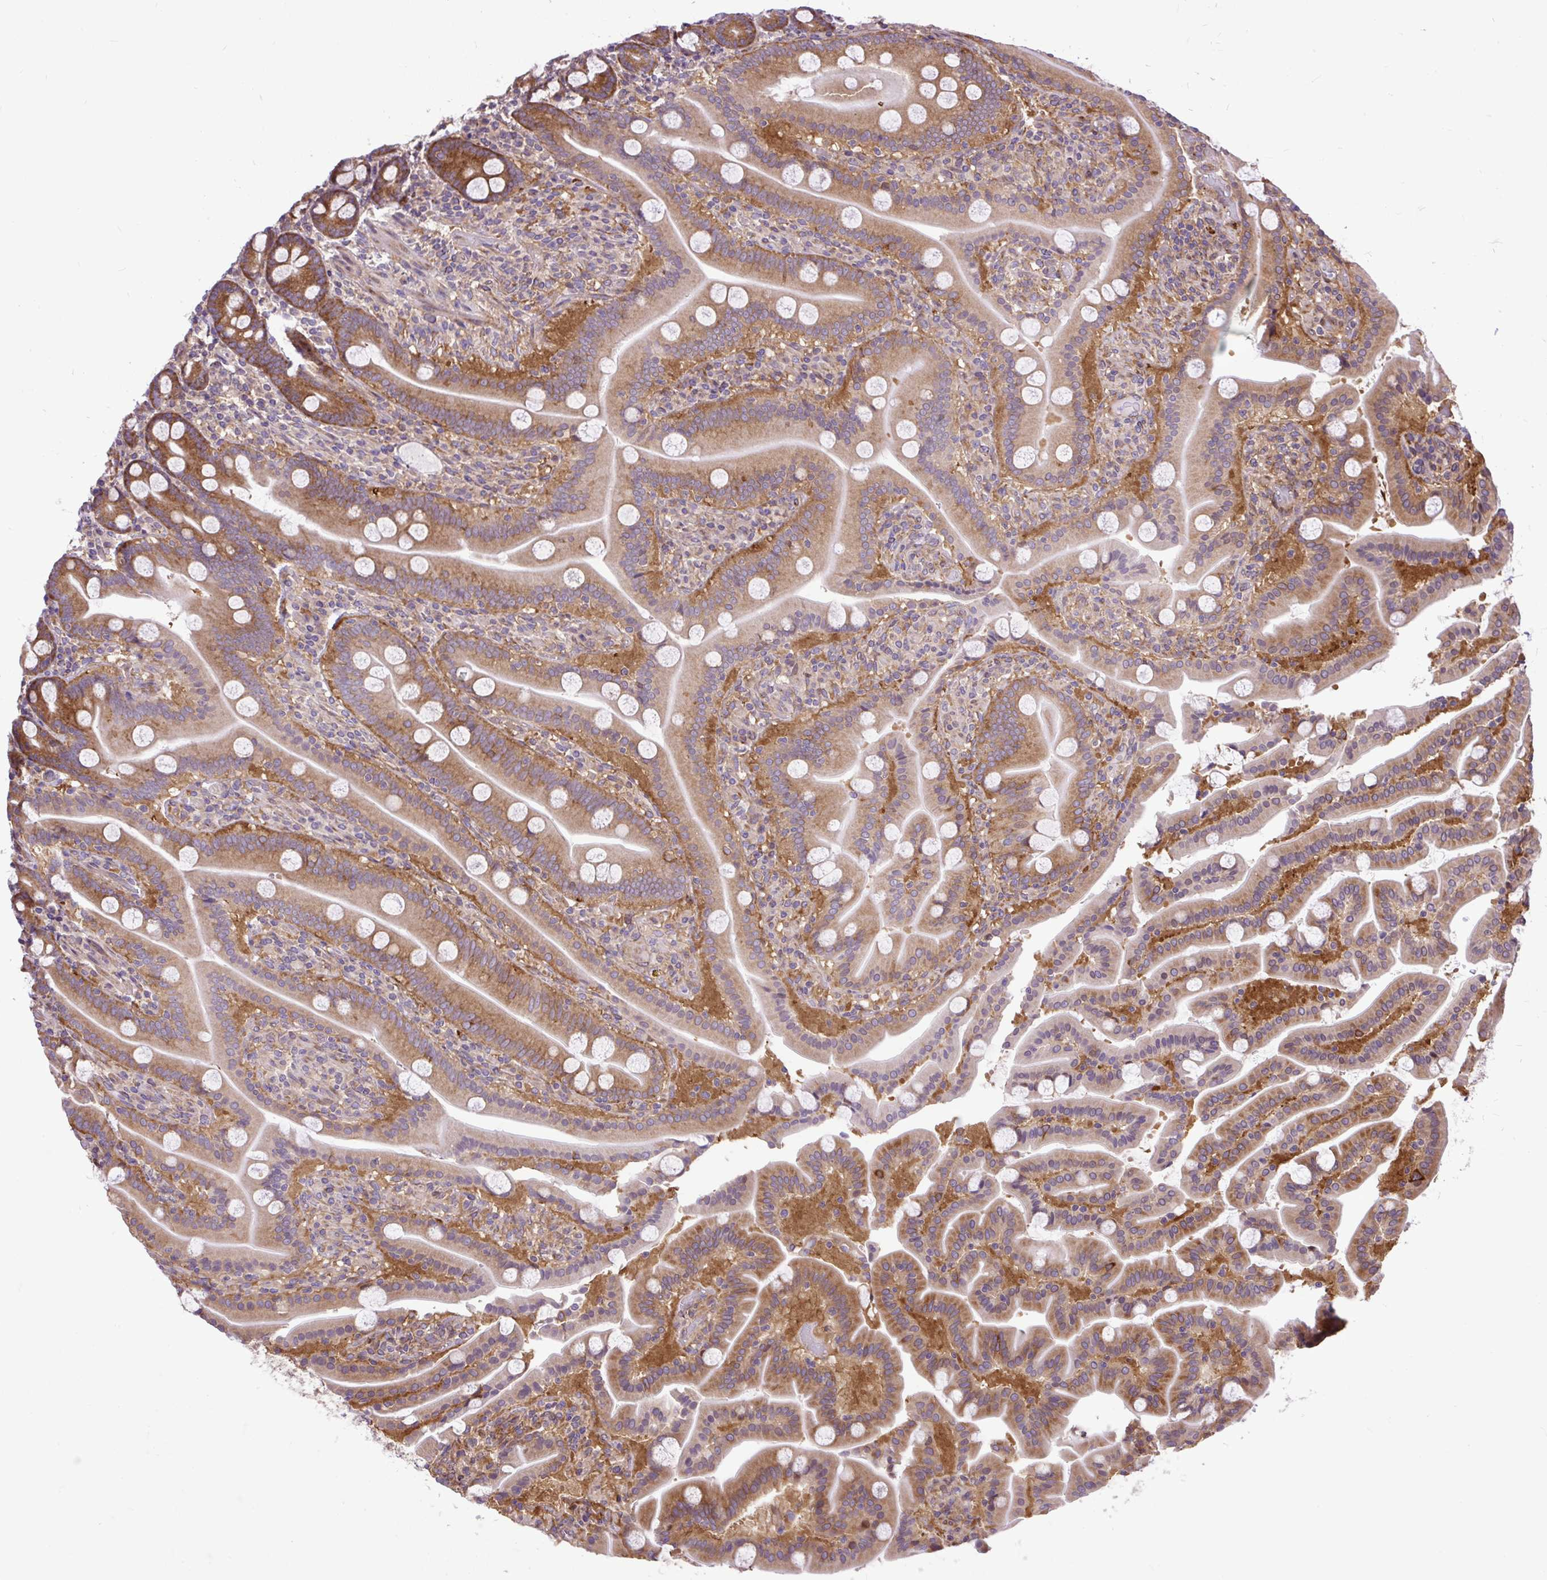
{"staining": {"intensity": "moderate", "quantity": ">75%", "location": "cytoplasmic/membranous"}, "tissue": "duodenum", "cell_type": "Glandular cells", "image_type": "normal", "snomed": [{"axis": "morphology", "description": "Normal tissue, NOS"}, {"axis": "topography", "description": "Duodenum"}], "caption": "A brown stain highlights moderate cytoplasmic/membranous staining of a protein in glandular cells of benign human duodenum. Immunohistochemistry (ihc) stains the protein in brown and the nuclei are stained blue.", "gene": "TRIM17", "patient": {"sex": "male", "age": 55}}